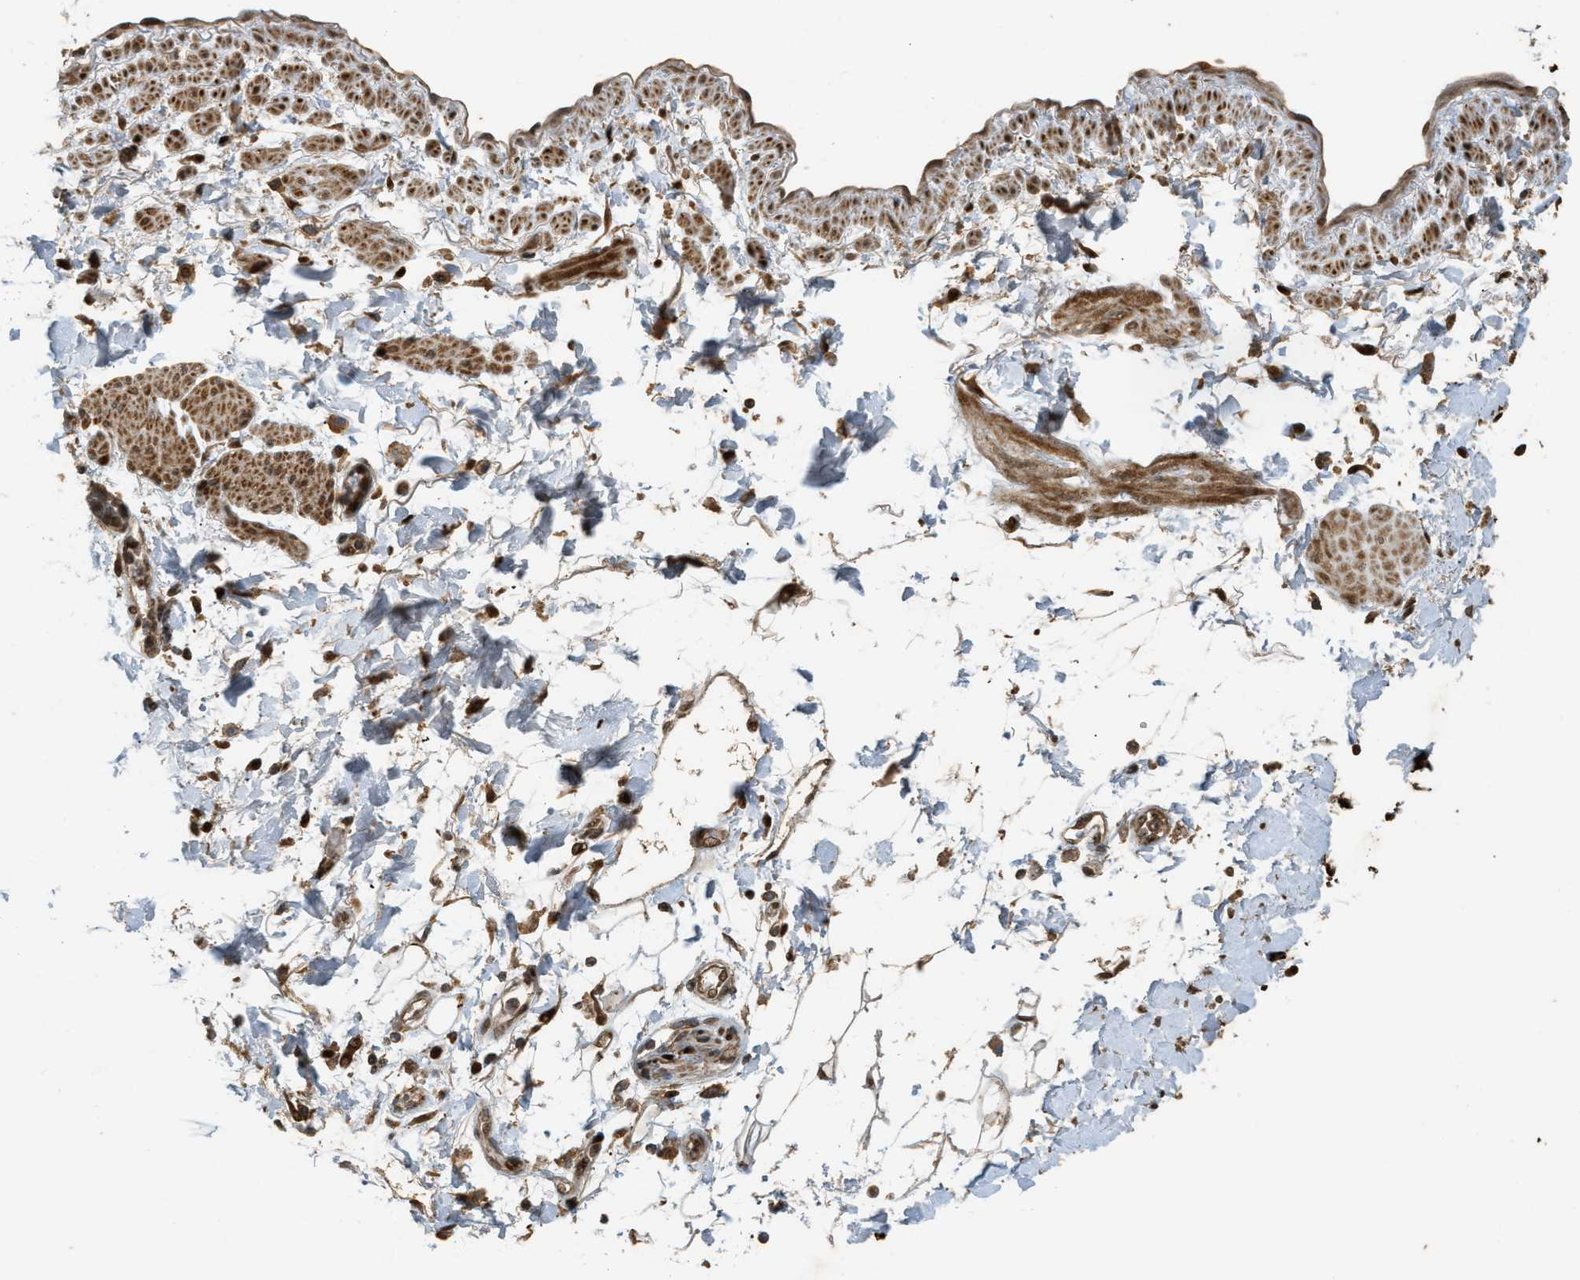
{"staining": {"intensity": "weak", "quantity": ">75%", "location": "cytoplasmic/membranous"}, "tissue": "adipose tissue", "cell_type": "Adipocytes", "image_type": "normal", "snomed": [{"axis": "morphology", "description": "Normal tissue, NOS"}, {"axis": "morphology", "description": "Adenocarcinoma, NOS"}, {"axis": "topography", "description": "Duodenum"}, {"axis": "topography", "description": "Peripheral nerve tissue"}], "caption": "Immunohistochemistry (IHC) image of benign adipose tissue: human adipose tissue stained using IHC shows low levels of weak protein expression localized specifically in the cytoplasmic/membranous of adipocytes, appearing as a cytoplasmic/membranous brown color.", "gene": "TRAPPC14", "patient": {"sex": "female", "age": 60}}